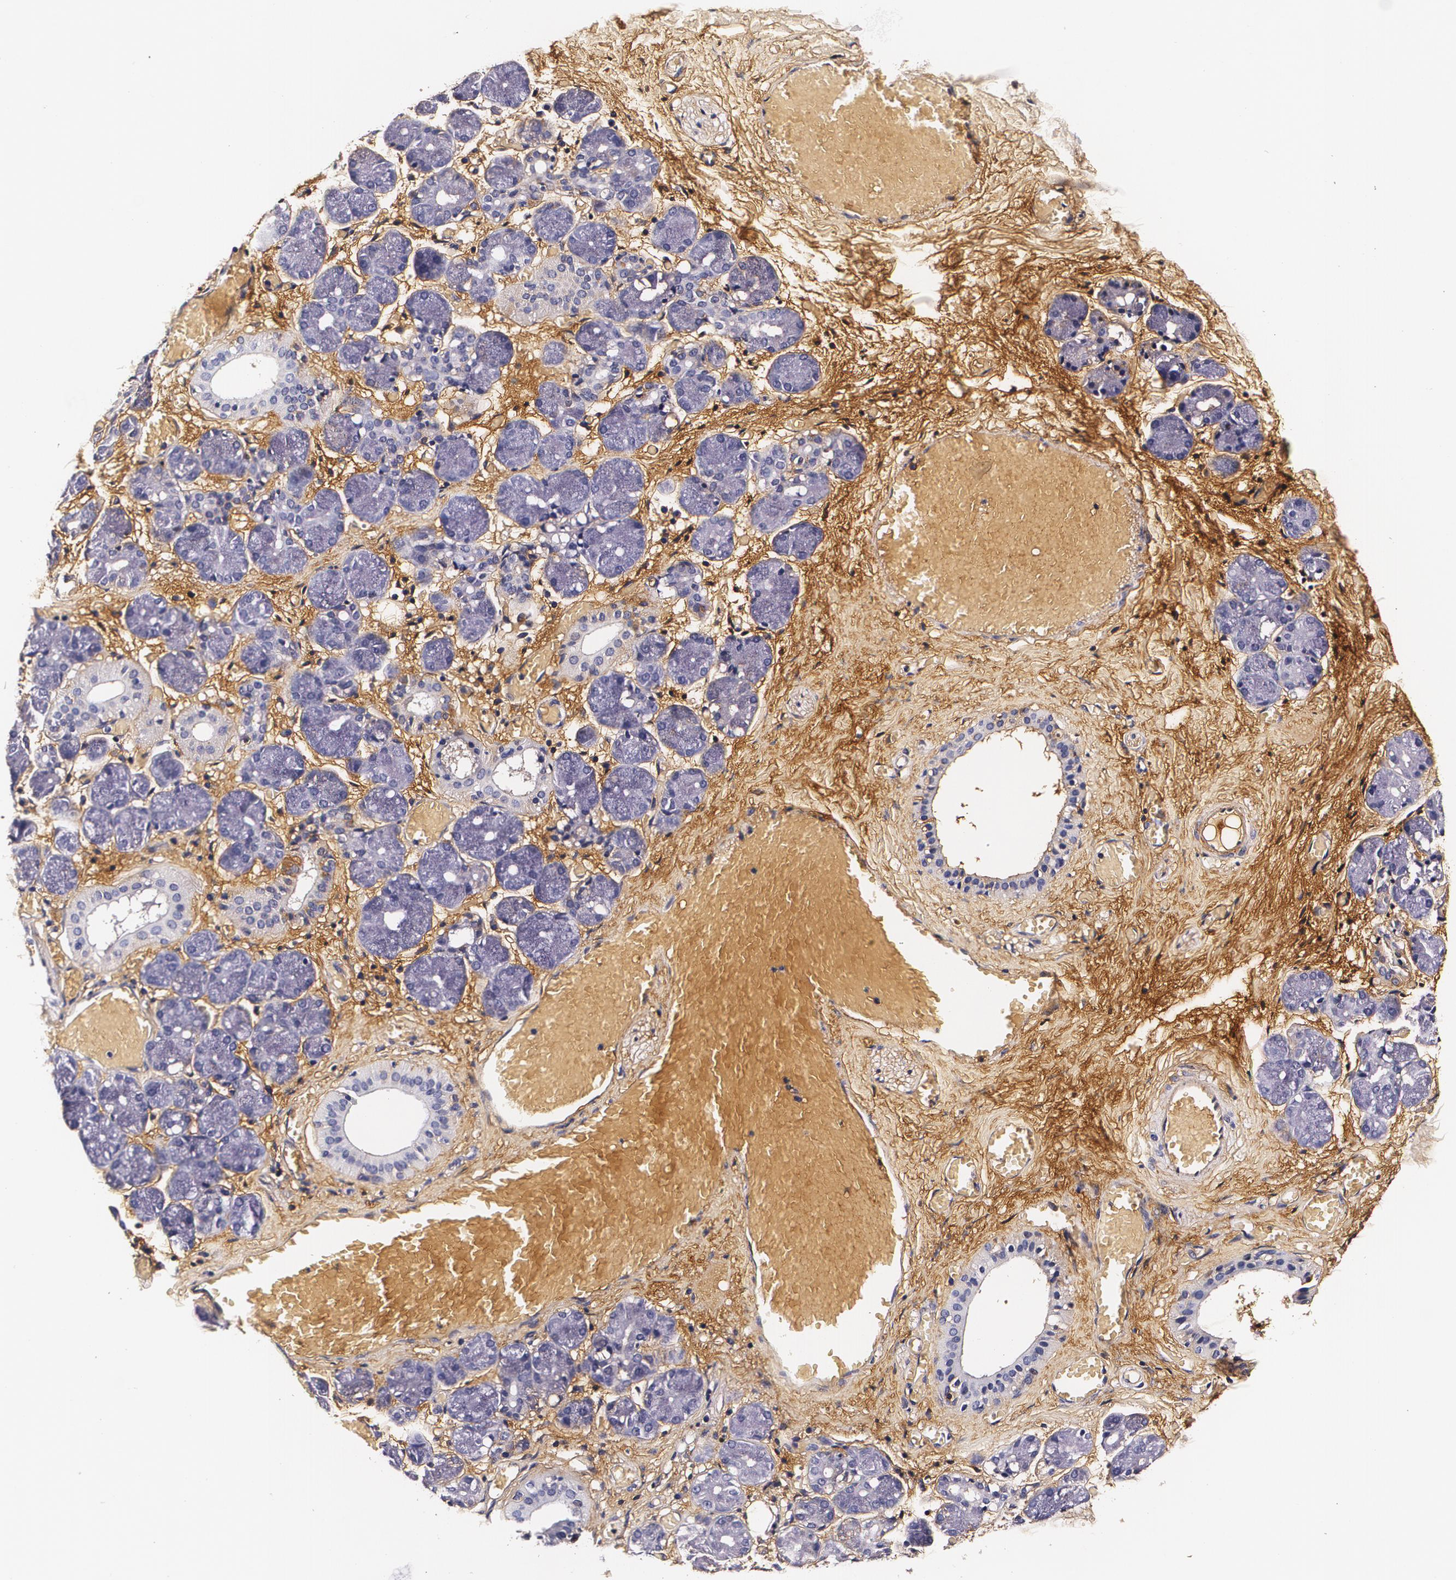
{"staining": {"intensity": "negative", "quantity": "none", "location": "none"}, "tissue": "salivary gland", "cell_type": "Glandular cells", "image_type": "normal", "snomed": [{"axis": "morphology", "description": "Normal tissue, NOS"}, {"axis": "topography", "description": "Salivary gland"}], "caption": "A histopathology image of salivary gland stained for a protein displays no brown staining in glandular cells.", "gene": "TTR", "patient": {"sex": "female", "age": 24}}